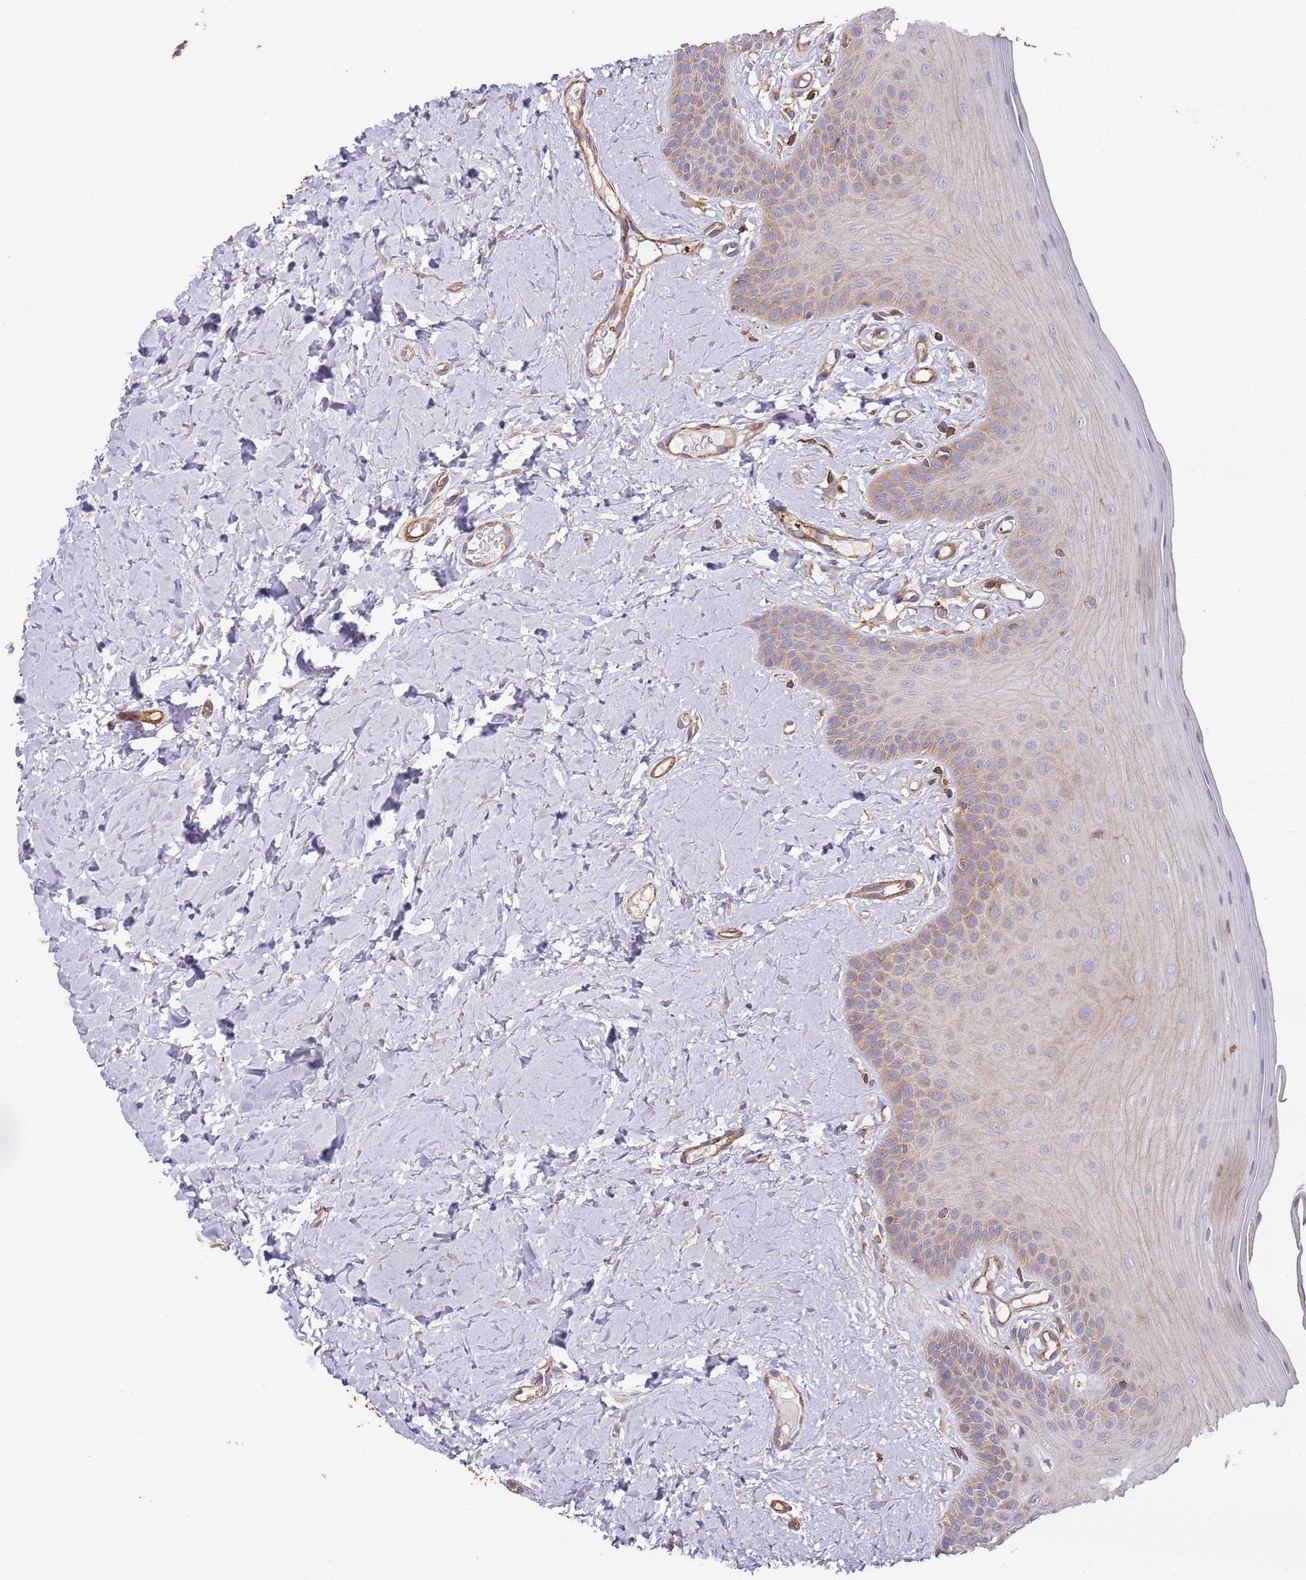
{"staining": {"intensity": "weak", "quantity": "25%-75%", "location": "cytoplasmic/membranous"}, "tissue": "oral mucosa", "cell_type": "Squamous epithelial cells", "image_type": "normal", "snomed": [{"axis": "morphology", "description": "Normal tissue, NOS"}, {"axis": "topography", "description": "Oral tissue"}], "caption": "Weak cytoplasmic/membranous expression for a protein is identified in approximately 25%-75% of squamous epithelial cells of normal oral mucosa using immunohistochemistry (IHC).", "gene": "CYP2U1", "patient": {"sex": "male", "age": 74}}